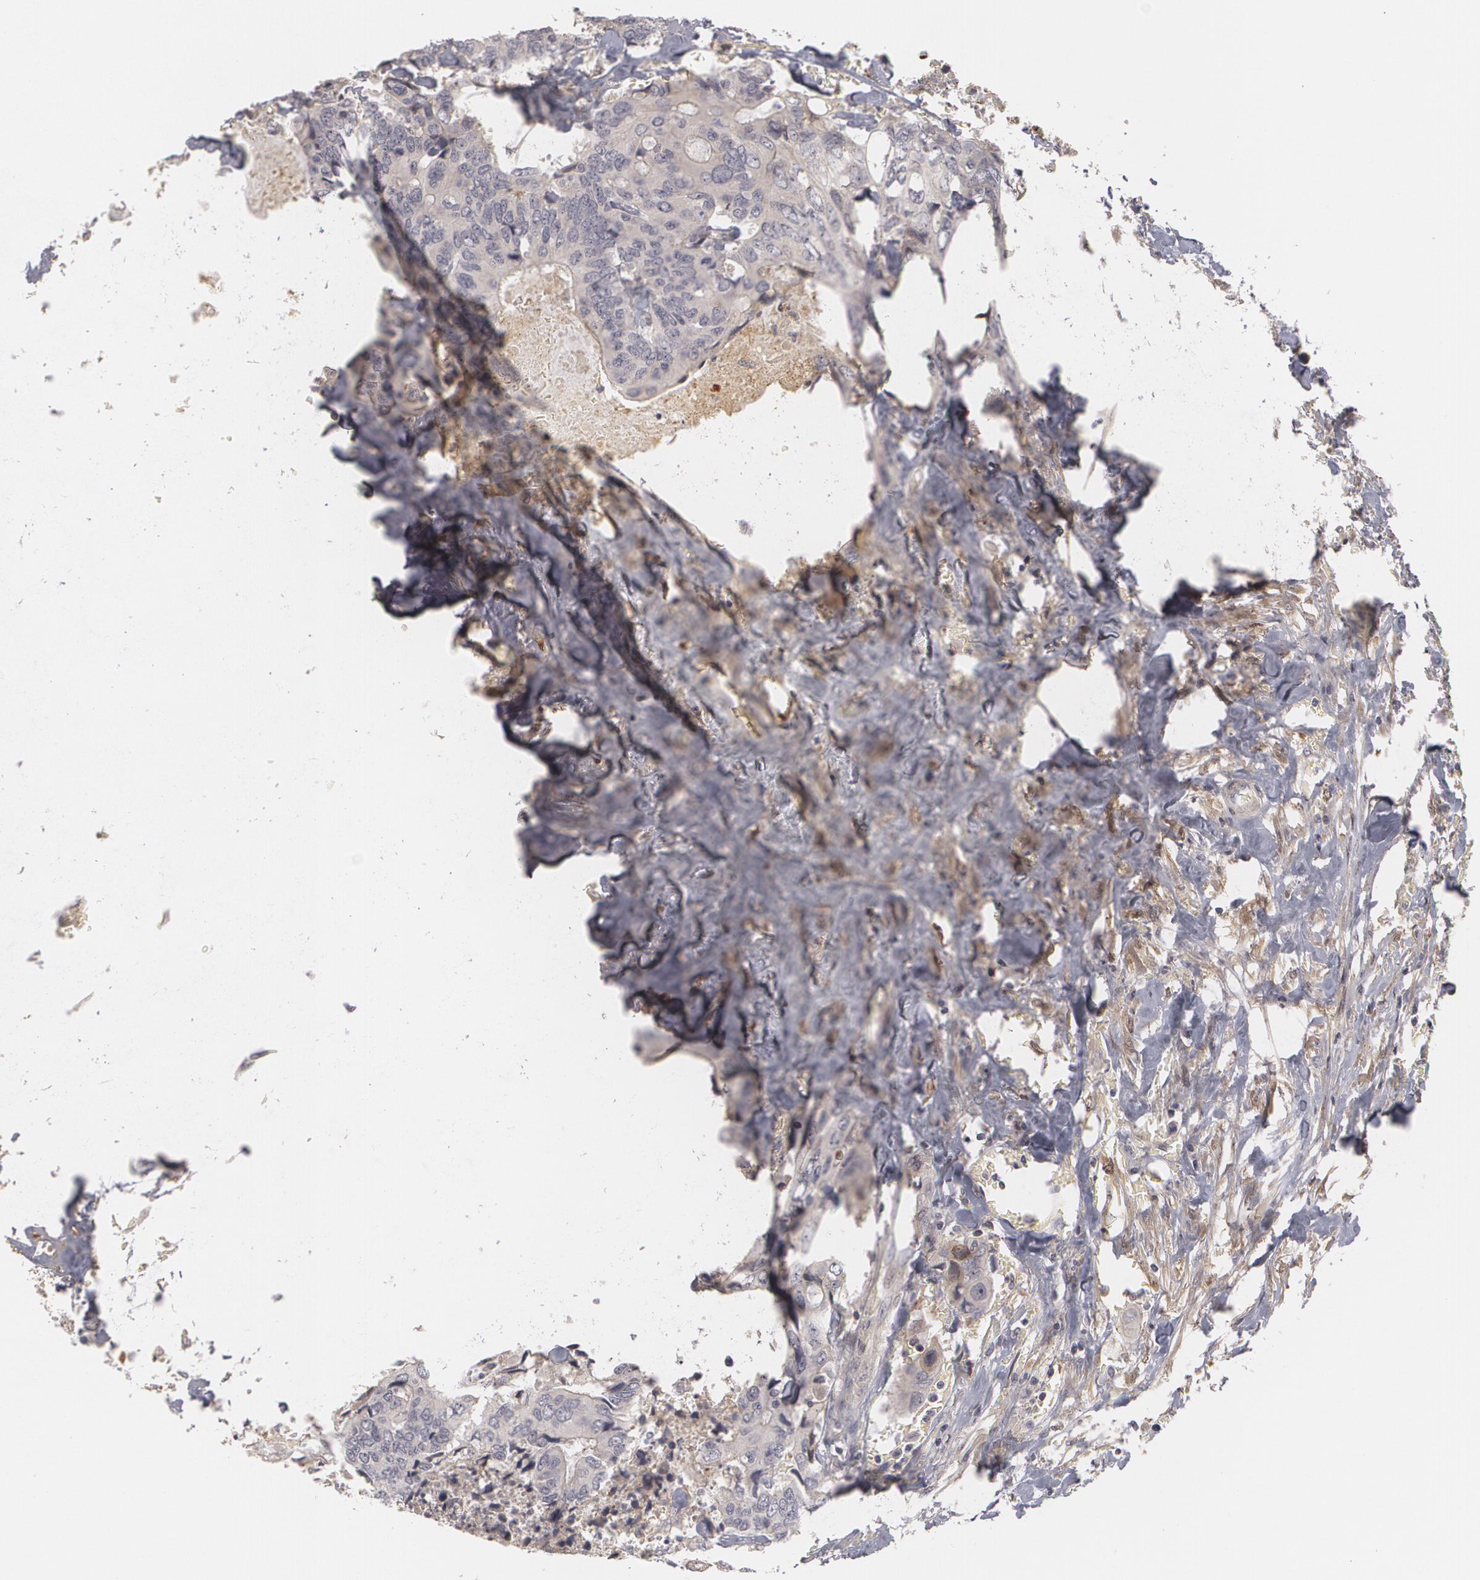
{"staining": {"intensity": "negative", "quantity": "none", "location": "none"}, "tissue": "colorectal cancer", "cell_type": "Tumor cells", "image_type": "cancer", "snomed": [{"axis": "morphology", "description": "Adenocarcinoma, NOS"}, {"axis": "topography", "description": "Rectum"}], "caption": "Tumor cells show no significant expression in adenocarcinoma (colorectal).", "gene": "EFS", "patient": {"sex": "male", "age": 55}}